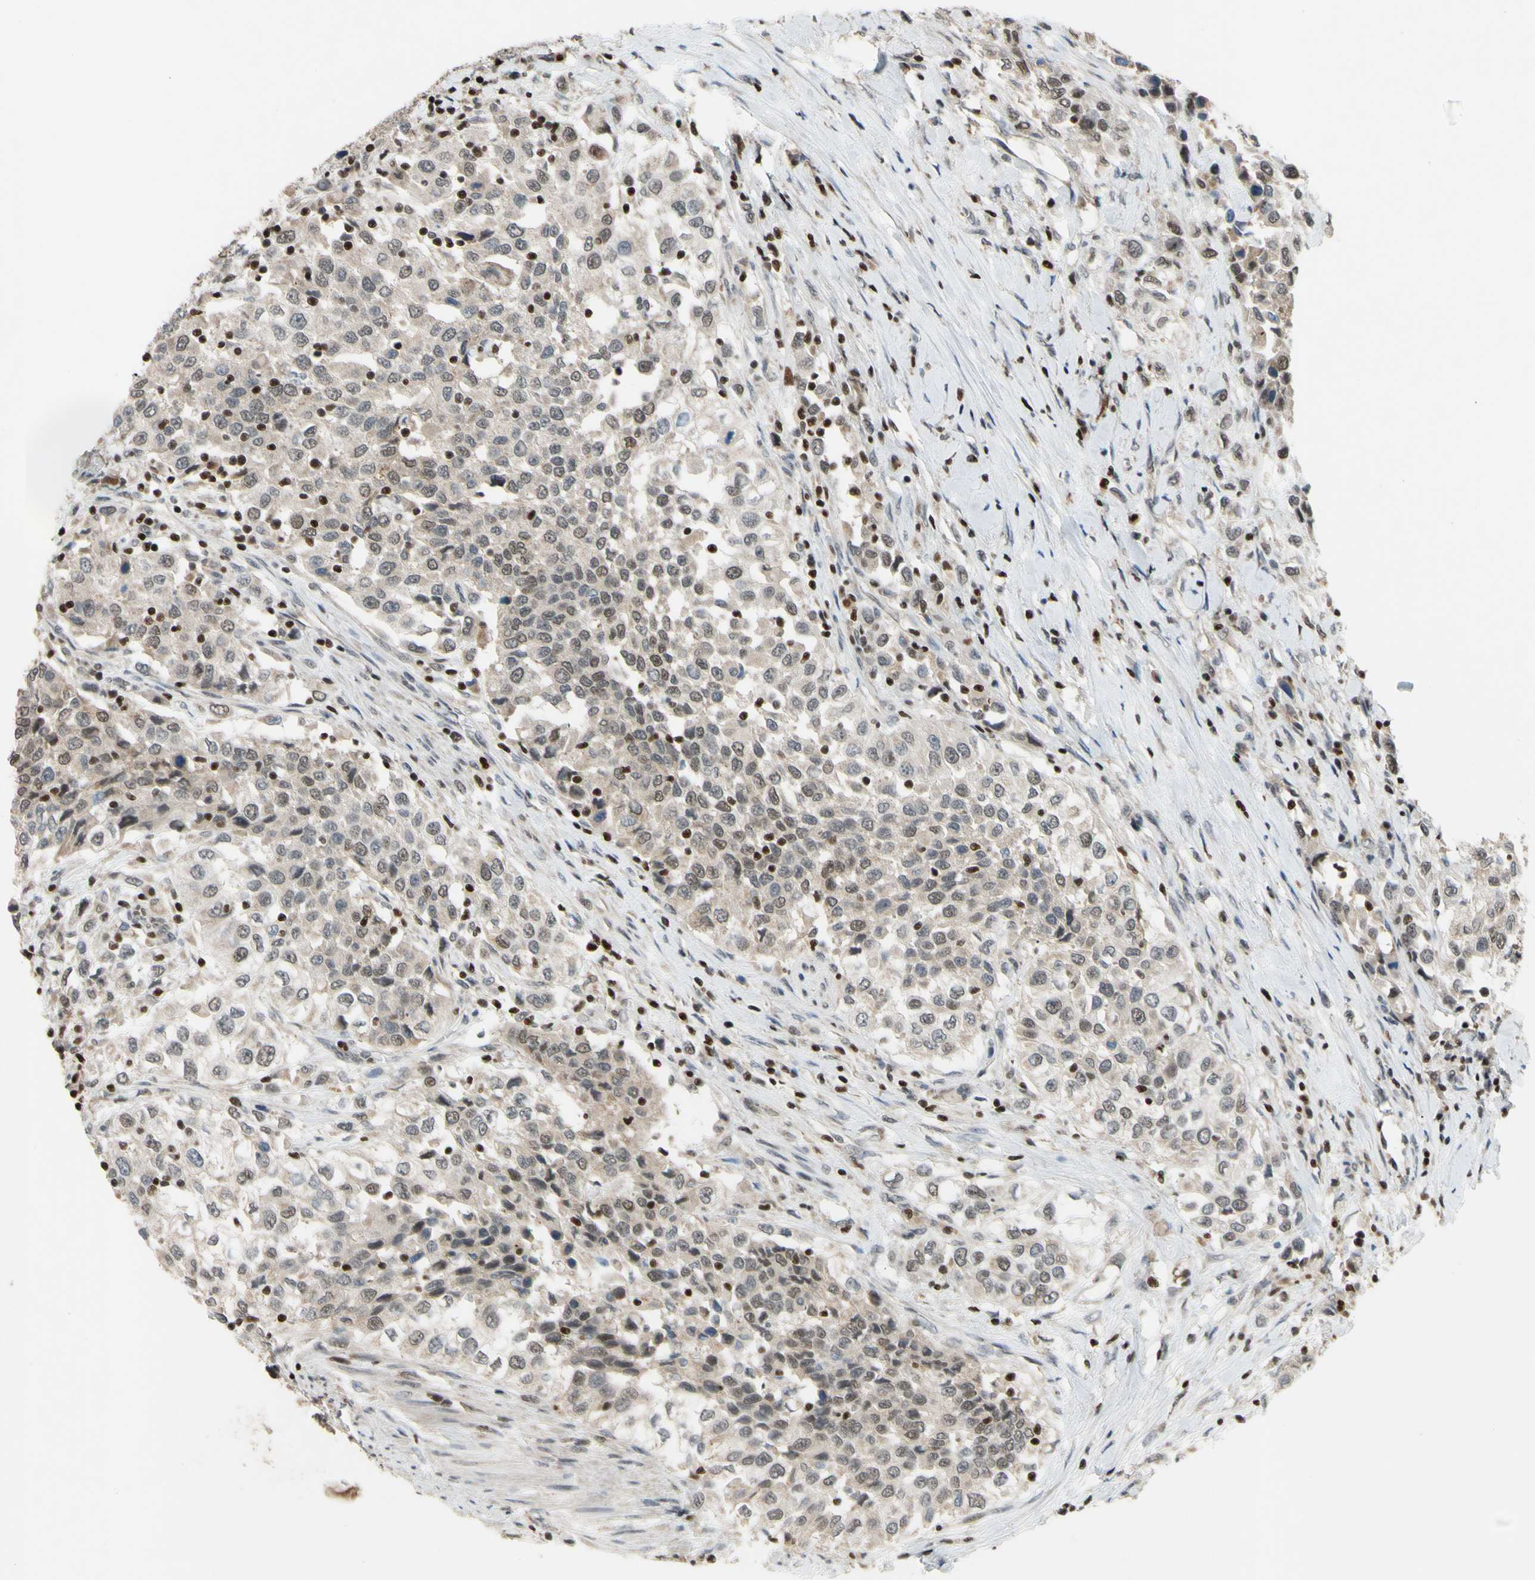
{"staining": {"intensity": "weak", "quantity": ">75%", "location": "cytoplasmic/membranous,nuclear"}, "tissue": "urothelial cancer", "cell_type": "Tumor cells", "image_type": "cancer", "snomed": [{"axis": "morphology", "description": "Urothelial carcinoma, High grade"}, {"axis": "topography", "description": "Urinary bladder"}], "caption": "A brown stain highlights weak cytoplasmic/membranous and nuclear staining of a protein in human high-grade urothelial carcinoma tumor cells.", "gene": "SP4", "patient": {"sex": "female", "age": 80}}